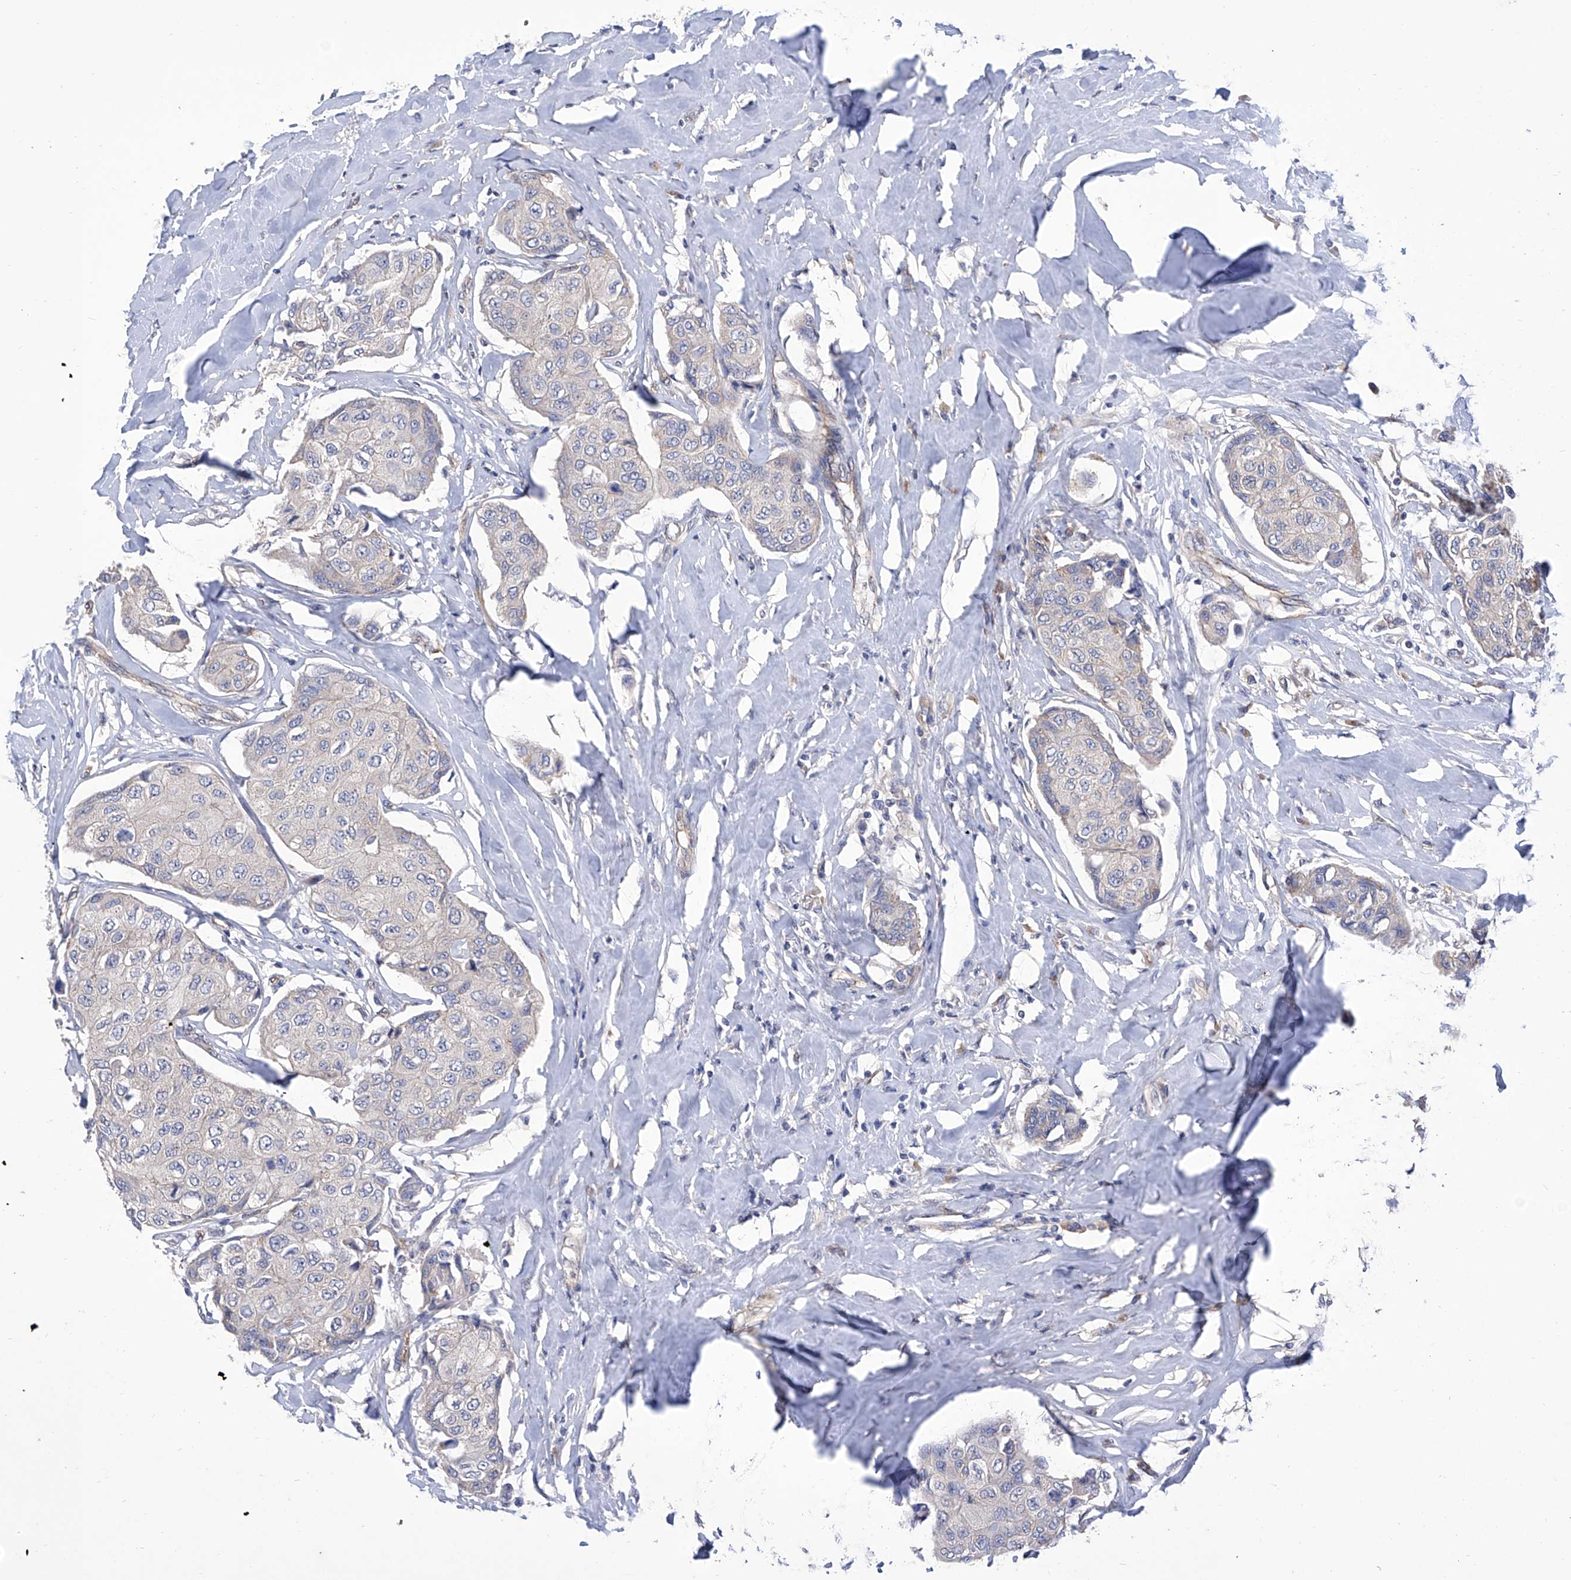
{"staining": {"intensity": "negative", "quantity": "none", "location": "none"}, "tissue": "breast cancer", "cell_type": "Tumor cells", "image_type": "cancer", "snomed": [{"axis": "morphology", "description": "Duct carcinoma"}, {"axis": "topography", "description": "Breast"}], "caption": "An immunohistochemistry (IHC) image of breast infiltrating ductal carcinoma is shown. There is no staining in tumor cells of breast infiltrating ductal carcinoma. The staining was performed using DAB (3,3'-diaminobenzidine) to visualize the protein expression in brown, while the nuclei were stained in blue with hematoxylin (Magnification: 20x).", "gene": "TJAP1", "patient": {"sex": "female", "age": 80}}